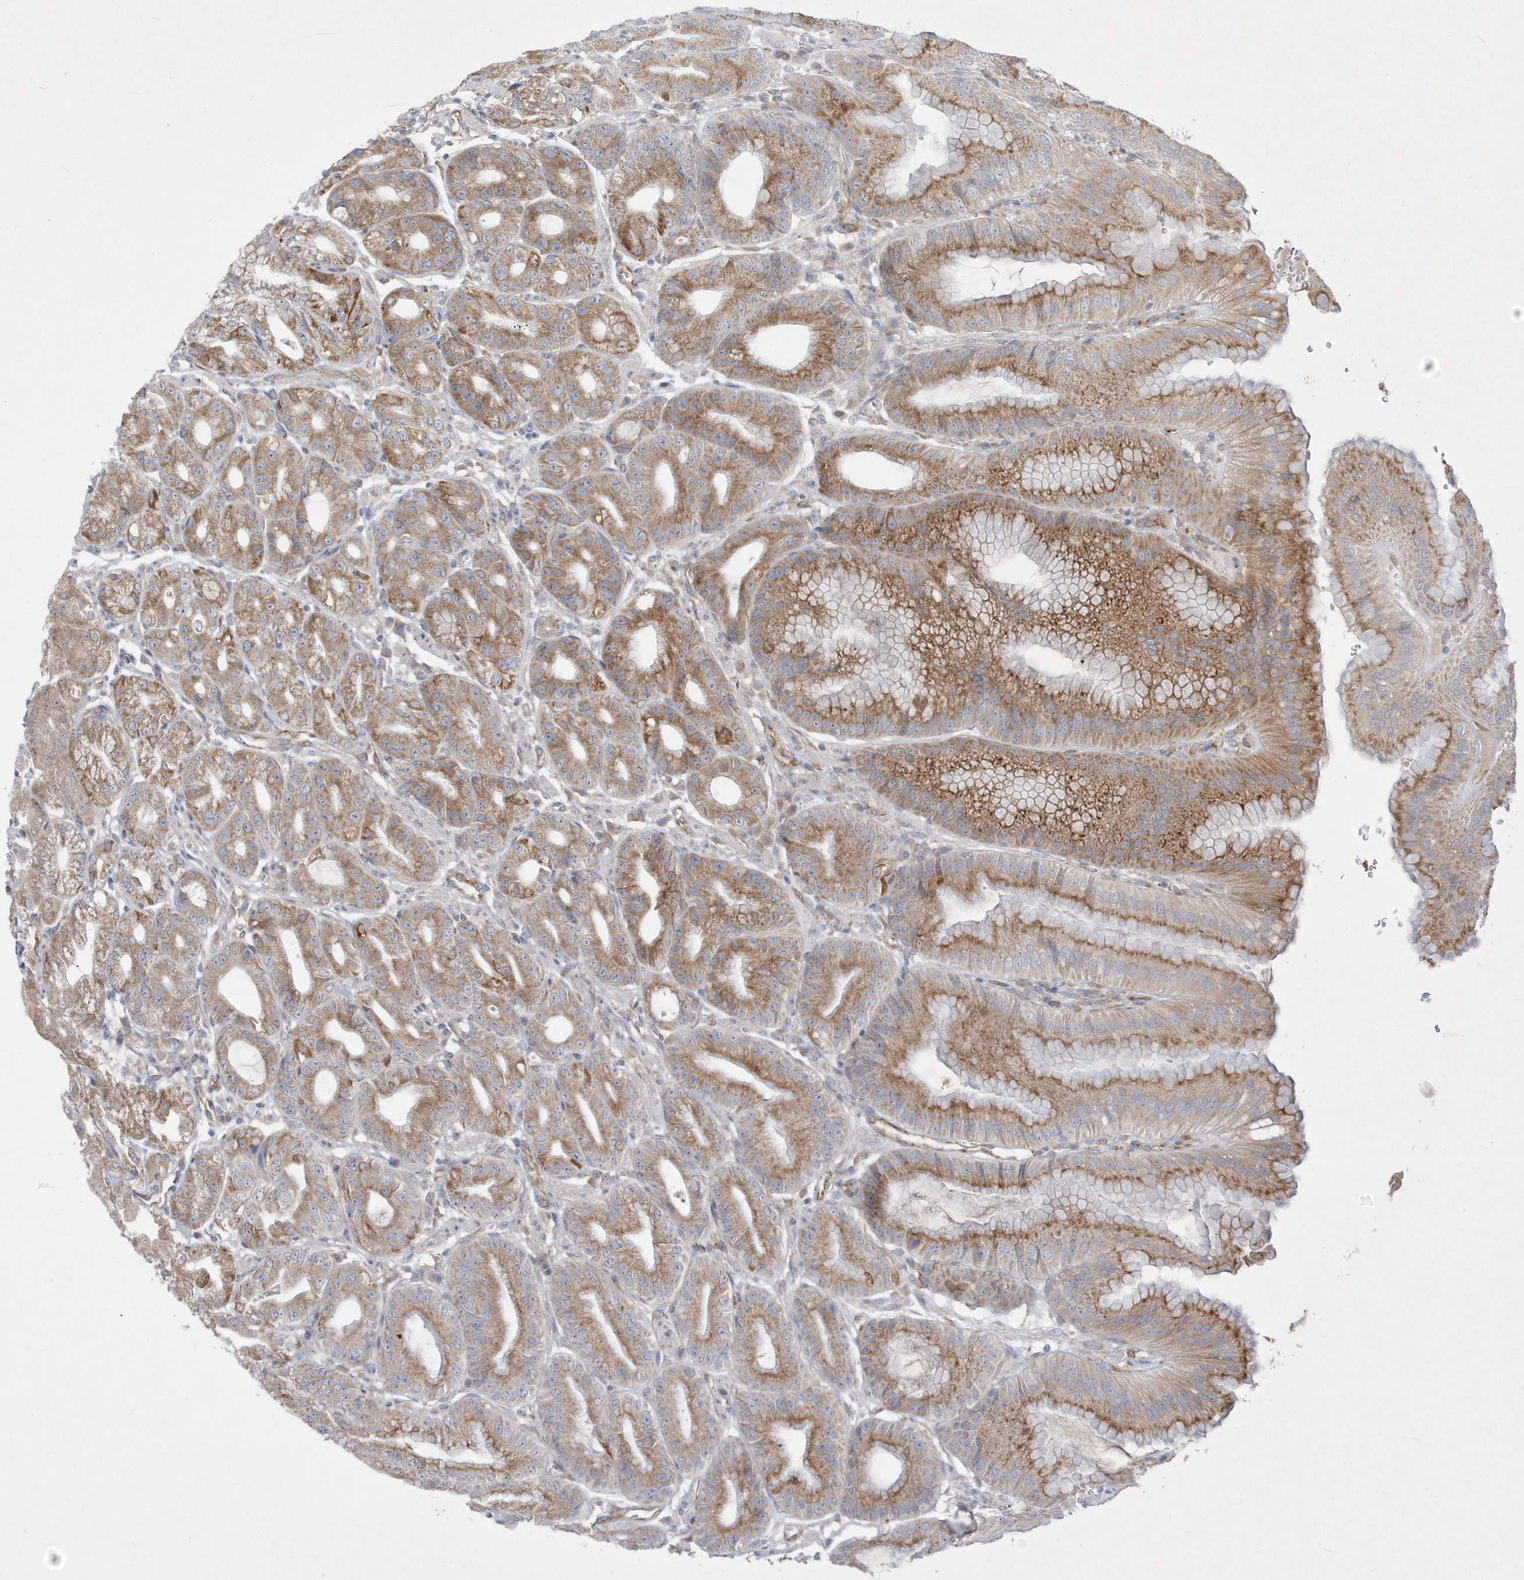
{"staining": {"intensity": "moderate", "quantity": ">75%", "location": "cytoplasmic/membranous"}, "tissue": "stomach", "cell_type": "Glandular cells", "image_type": "normal", "snomed": [{"axis": "morphology", "description": "Normal tissue, NOS"}, {"axis": "topography", "description": "Stomach, lower"}], "caption": "Immunohistochemistry photomicrograph of benign stomach: human stomach stained using immunohistochemistry demonstrates medium levels of moderate protein expression localized specifically in the cytoplasmic/membranous of glandular cells, appearing as a cytoplasmic/membranous brown color.", "gene": "DGAT1", "patient": {"sex": "male", "age": 71}}